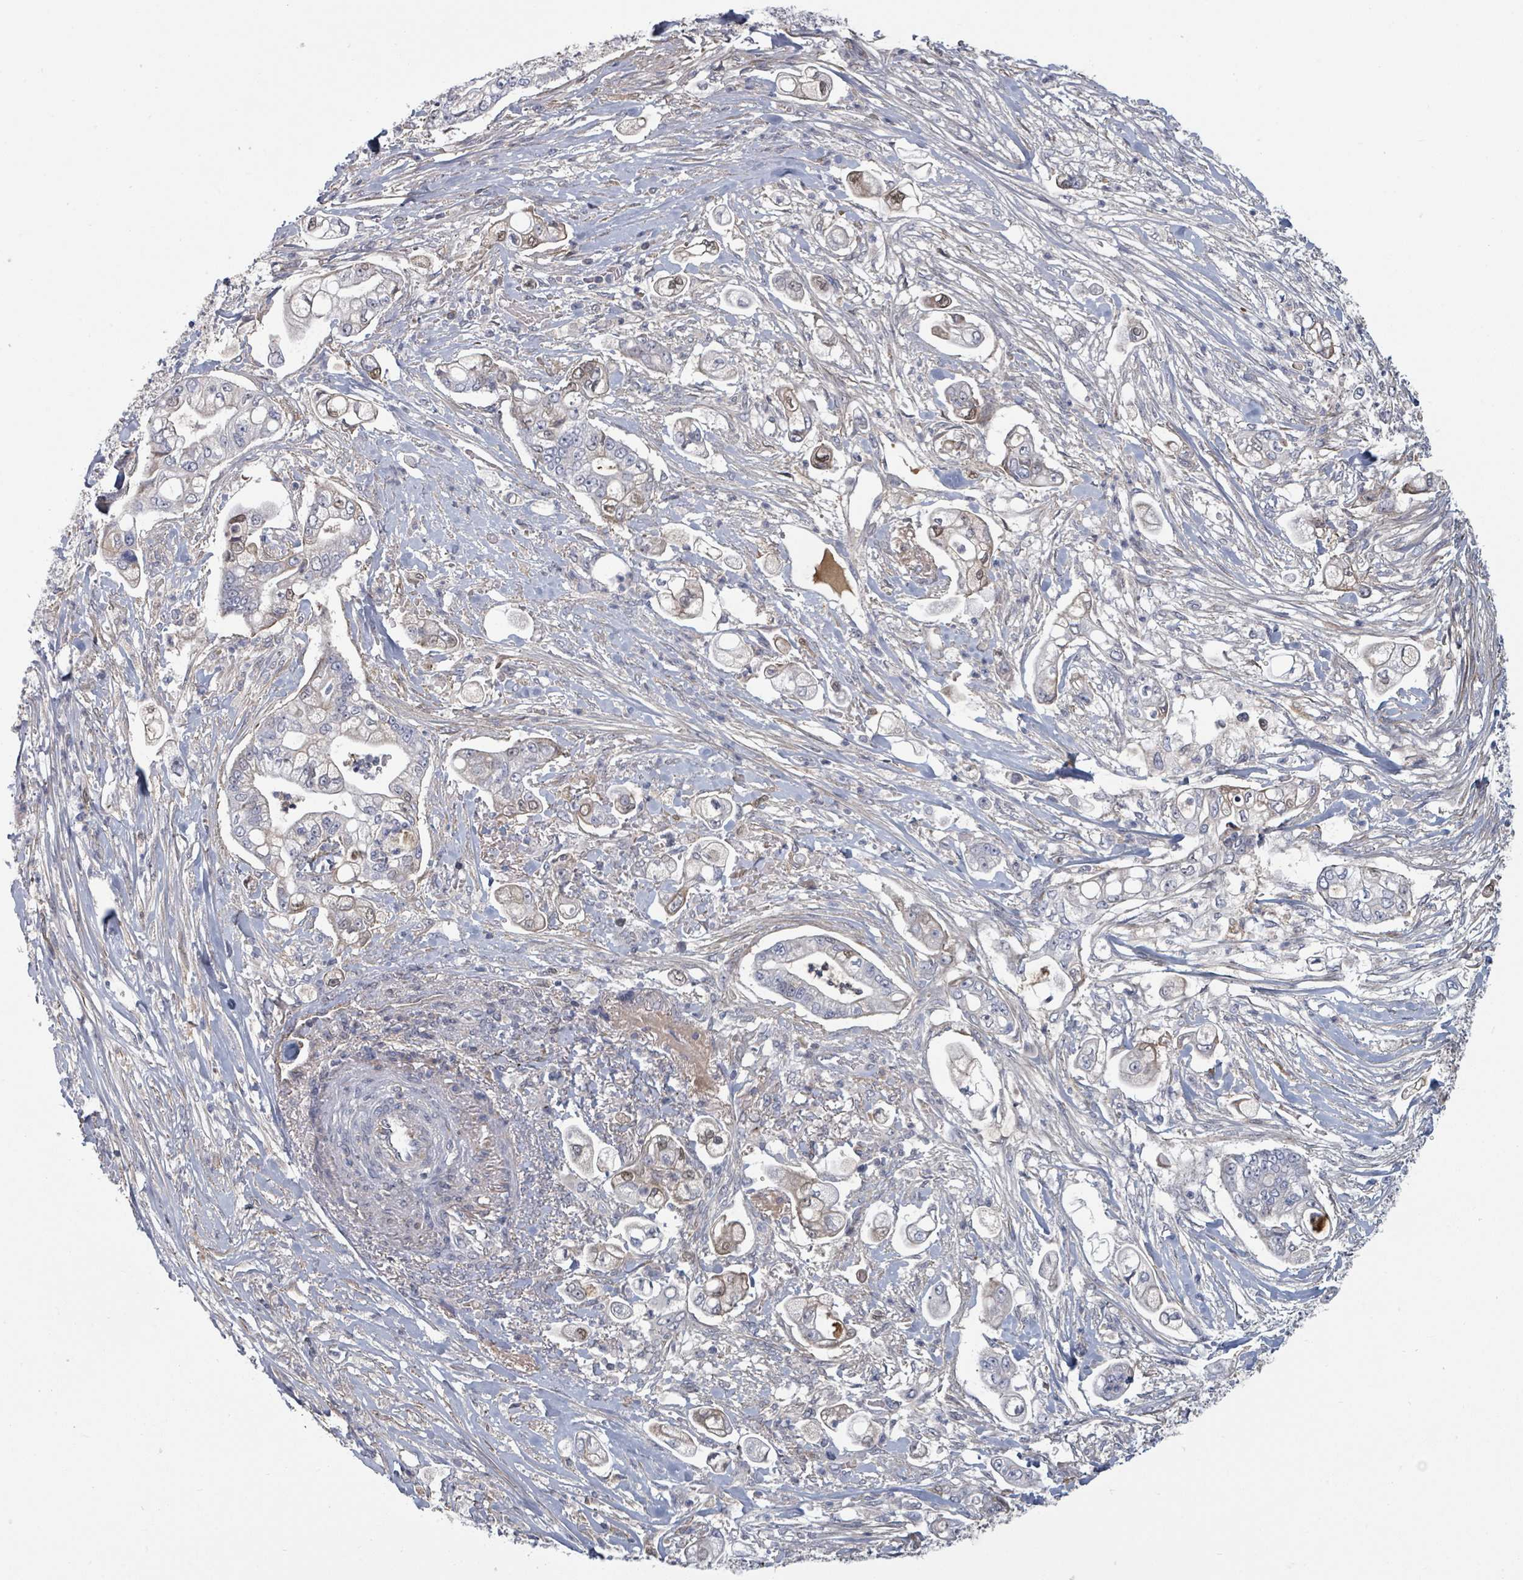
{"staining": {"intensity": "negative", "quantity": "none", "location": "none"}, "tissue": "pancreatic cancer", "cell_type": "Tumor cells", "image_type": "cancer", "snomed": [{"axis": "morphology", "description": "Adenocarcinoma, NOS"}, {"axis": "topography", "description": "Pancreas"}], "caption": "Pancreatic adenocarcinoma stained for a protein using immunohistochemistry (IHC) demonstrates no staining tumor cells.", "gene": "GABBR1", "patient": {"sex": "female", "age": 69}}